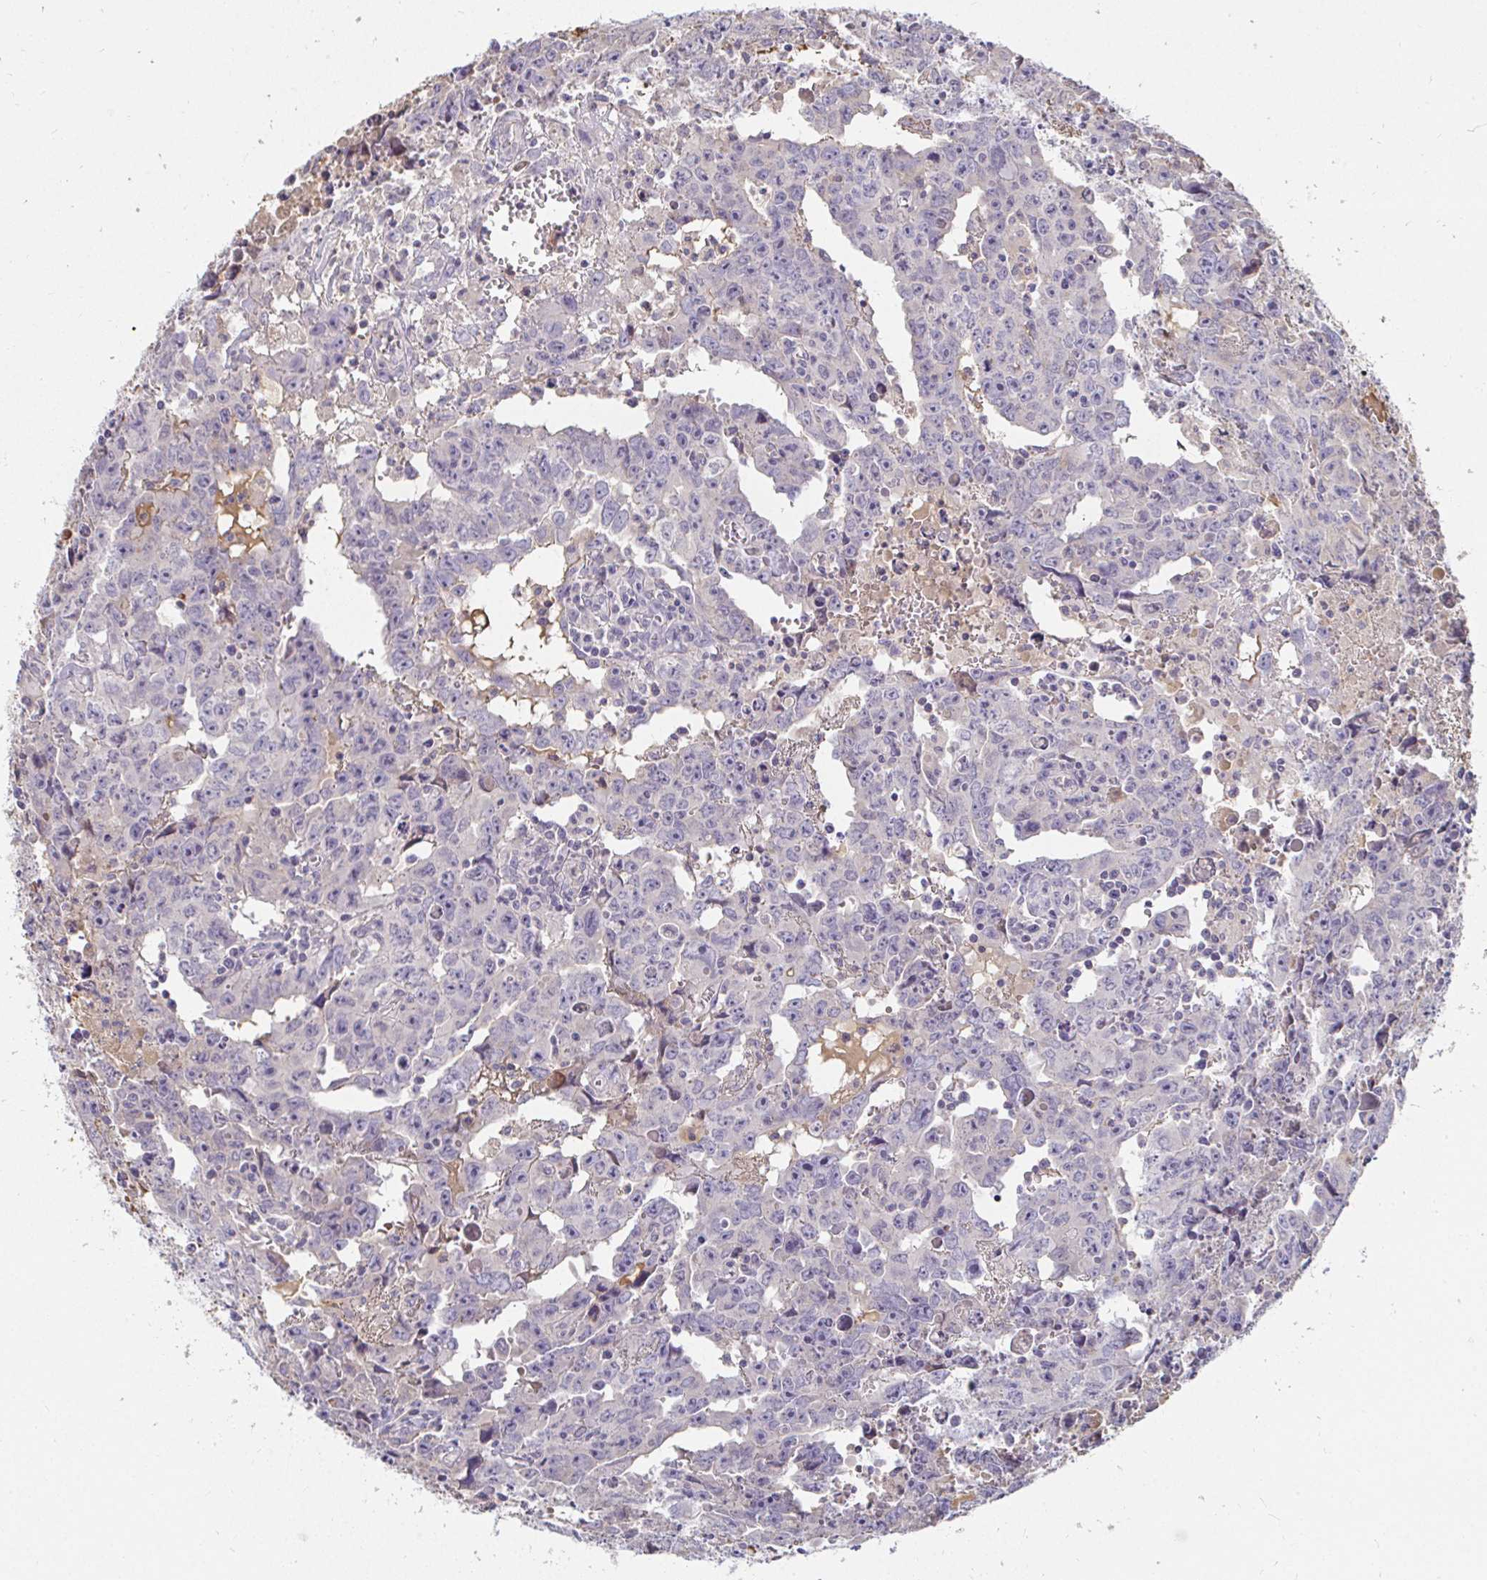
{"staining": {"intensity": "negative", "quantity": "none", "location": "none"}, "tissue": "testis cancer", "cell_type": "Tumor cells", "image_type": "cancer", "snomed": [{"axis": "morphology", "description": "Carcinoma, Embryonal, NOS"}, {"axis": "topography", "description": "Testis"}], "caption": "IHC of testis cancer (embryonal carcinoma) shows no staining in tumor cells.", "gene": "LOXL4", "patient": {"sex": "male", "age": 22}}